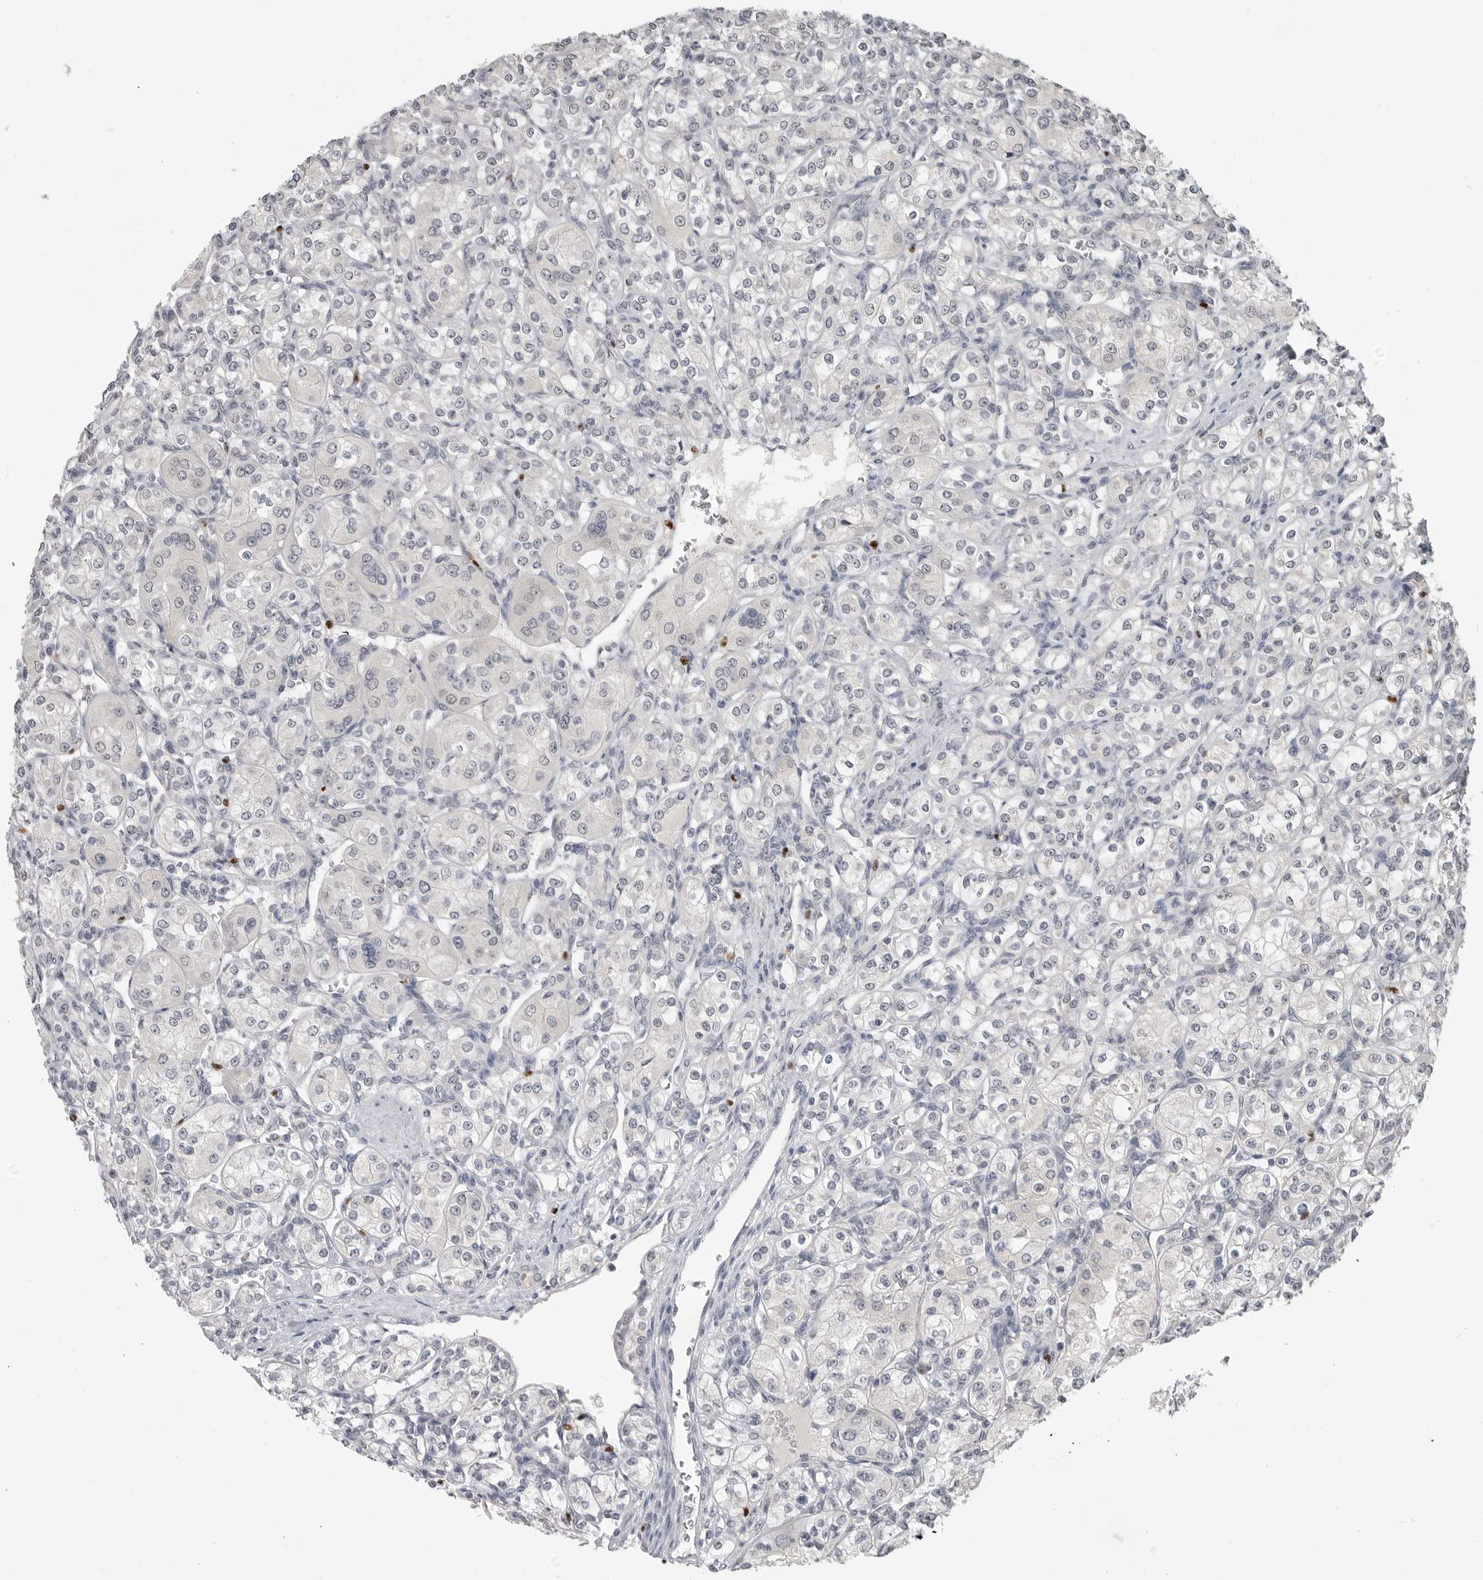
{"staining": {"intensity": "negative", "quantity": "none", "location": "none"}, "tissue": "renal cancer", "cell_type": "Tumor cells", "image_type": "cancer", "snomed": [{"axis": "morphology", "description": "Adenocarcinoma, NOS"}, {"axis": "topography", "description": "Kidney"}], "caption": "Human renal cancer (adenocarcinoma) stained for a protein using IHC reveals no staining in tumor cells.", "gene": "FOXP3", "patient": {"sex": "male", "age": 77}}